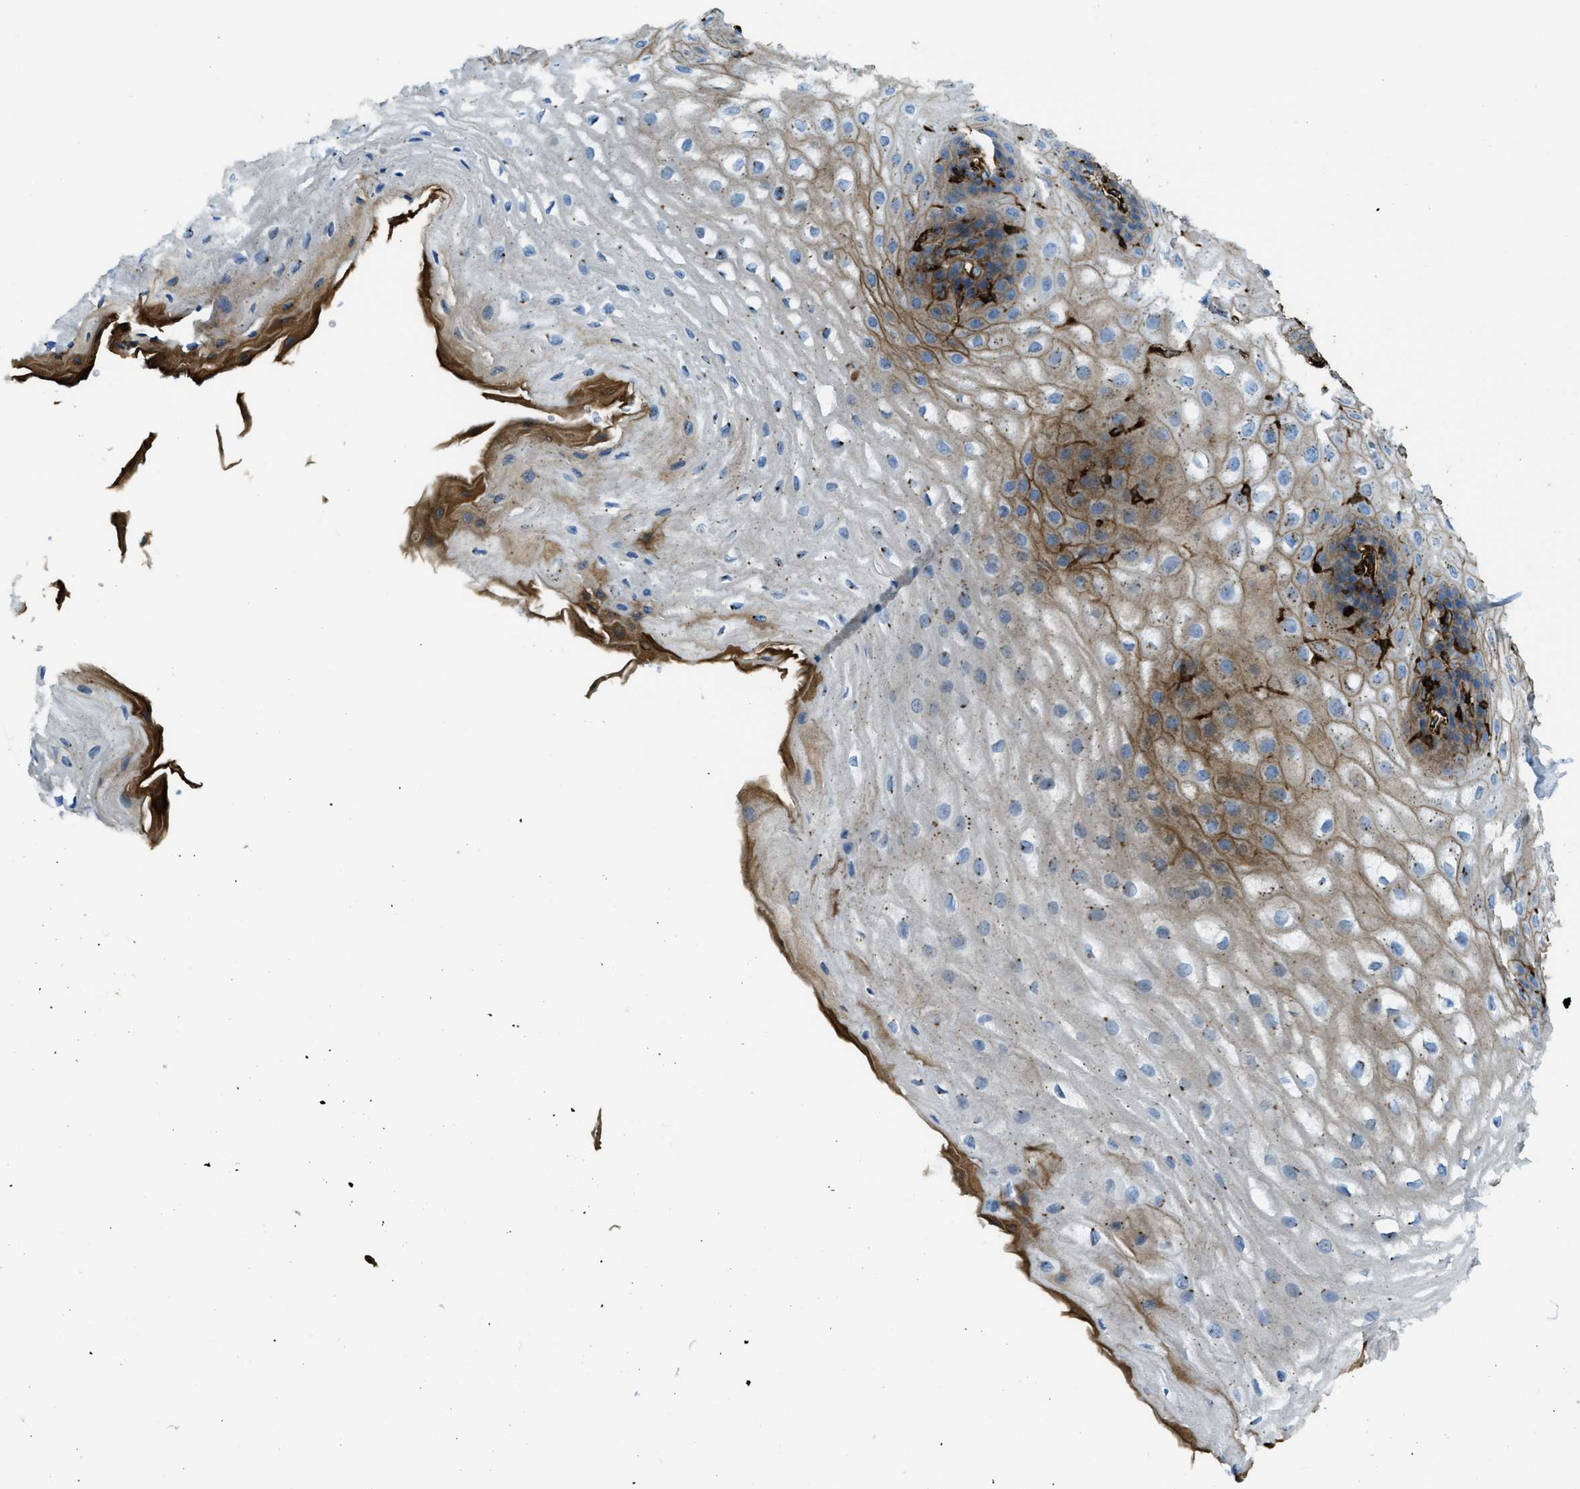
{"staining": {"intensity": "moderate", "quantity": "<25%", "location": "cytoplasmic/membranous"}, "tissue": "esophagus", "cell_type": "Squamous epithelial cells", "image_type": "normal", "snomed": [{"axis": "morphology", "description": "Normal tissue, NOS"}, {"axis": "topography", "description": "Esophagus"}], "caption": "Unremarkable esophagus was stained to show a protein in brown. There is low levels of moderate cytoplasmic/membranous staining in approximately <25% of squamous epithelial cells.", "gene": "TRIM59", "patient": {"sex": "male", "age": 54}}